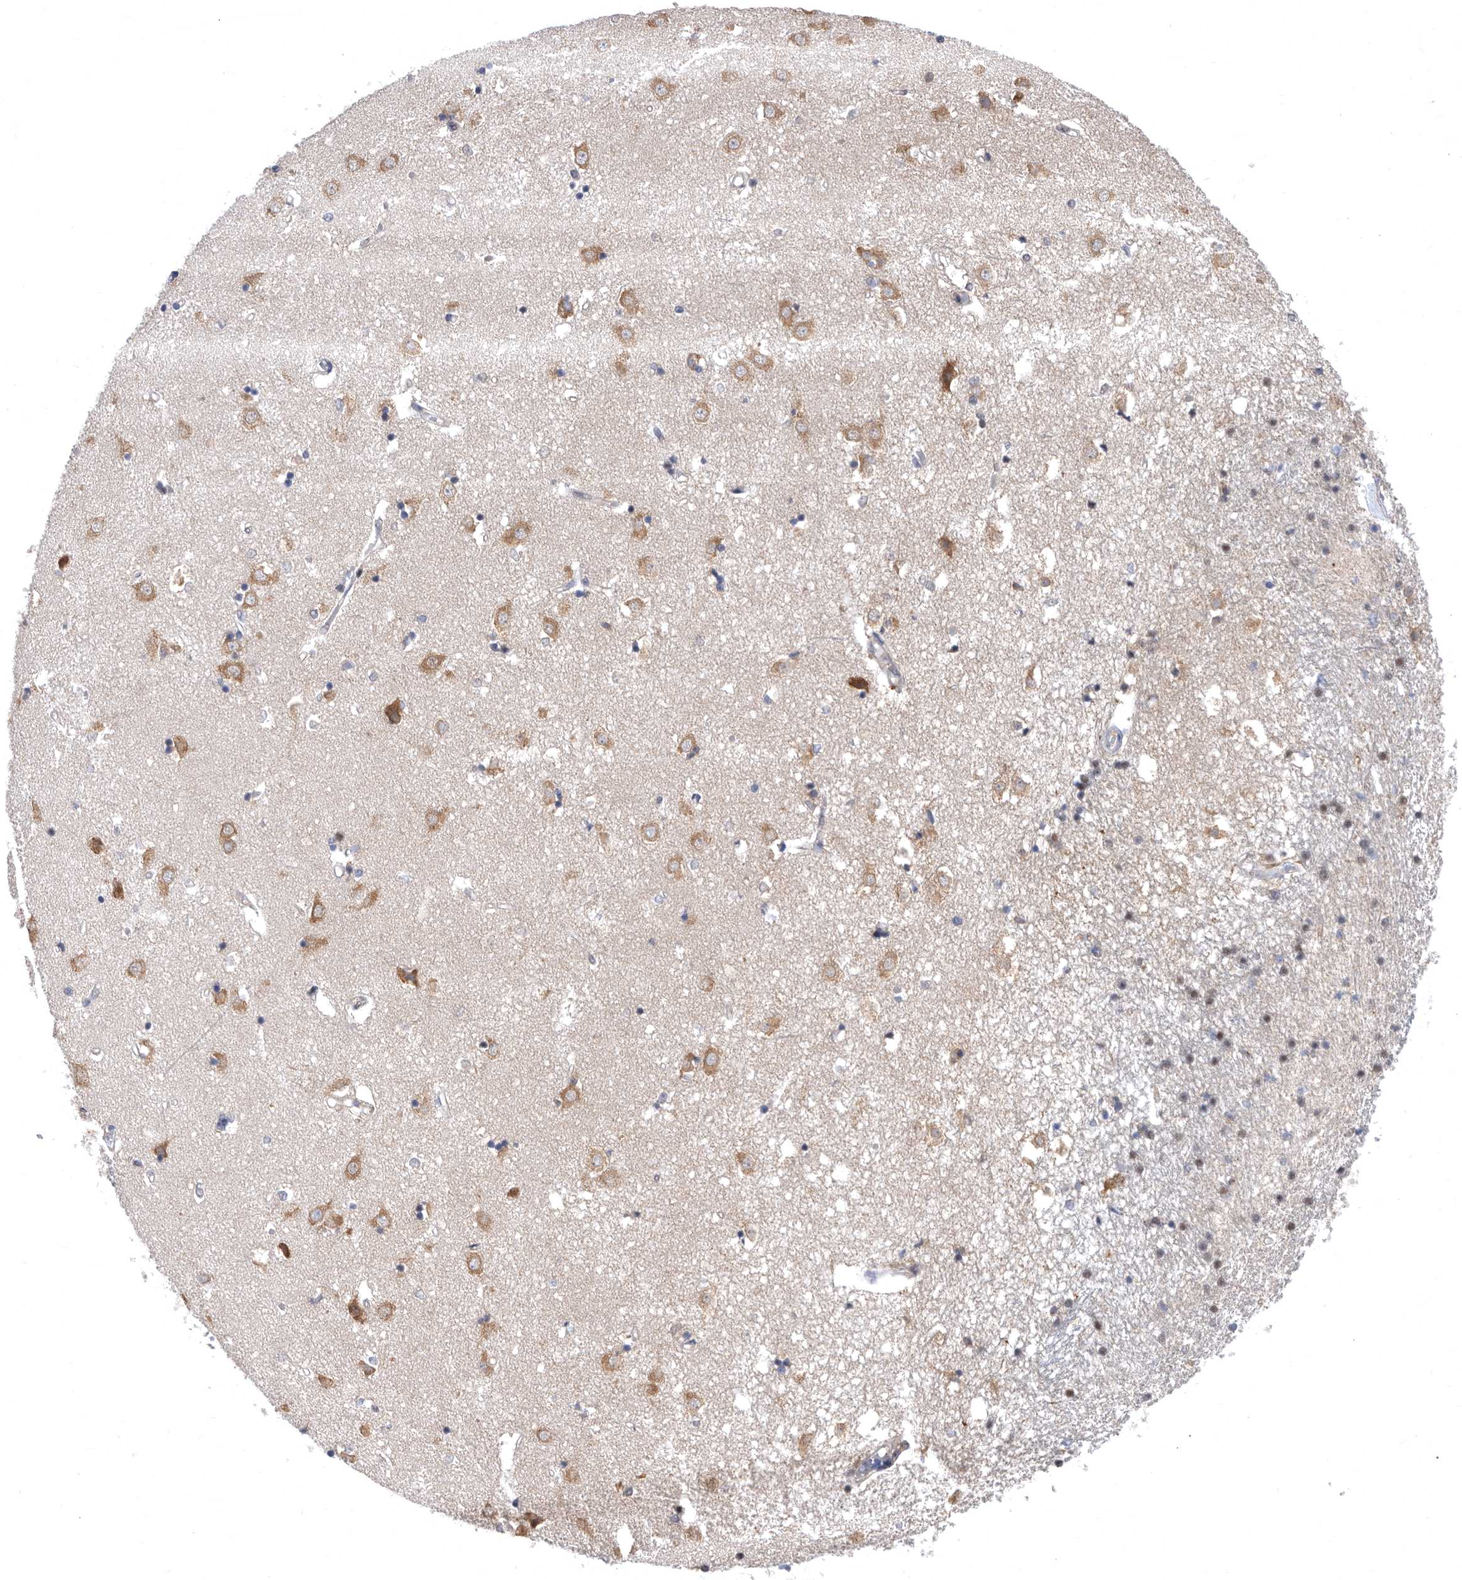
{"staining": {"intensity": "weak", "quantity": "<25%", "location": "cytoplasmic/membranous"}, "tissue": "caudate", "cell_type": "Glial cells", "image_type": "normal", "snomed": [{"axis": "morphology", "description": "Normal tissue, NOS"}, {"axis": "topography", "description": "Lateral ventricle wall"}], "caption": "This is a micrograph of IHC staining of unremarkable caudate, which shows no positivity in glial cells.", "gene": "CCT4", "patient": {"sex": "male", "age": 45}}